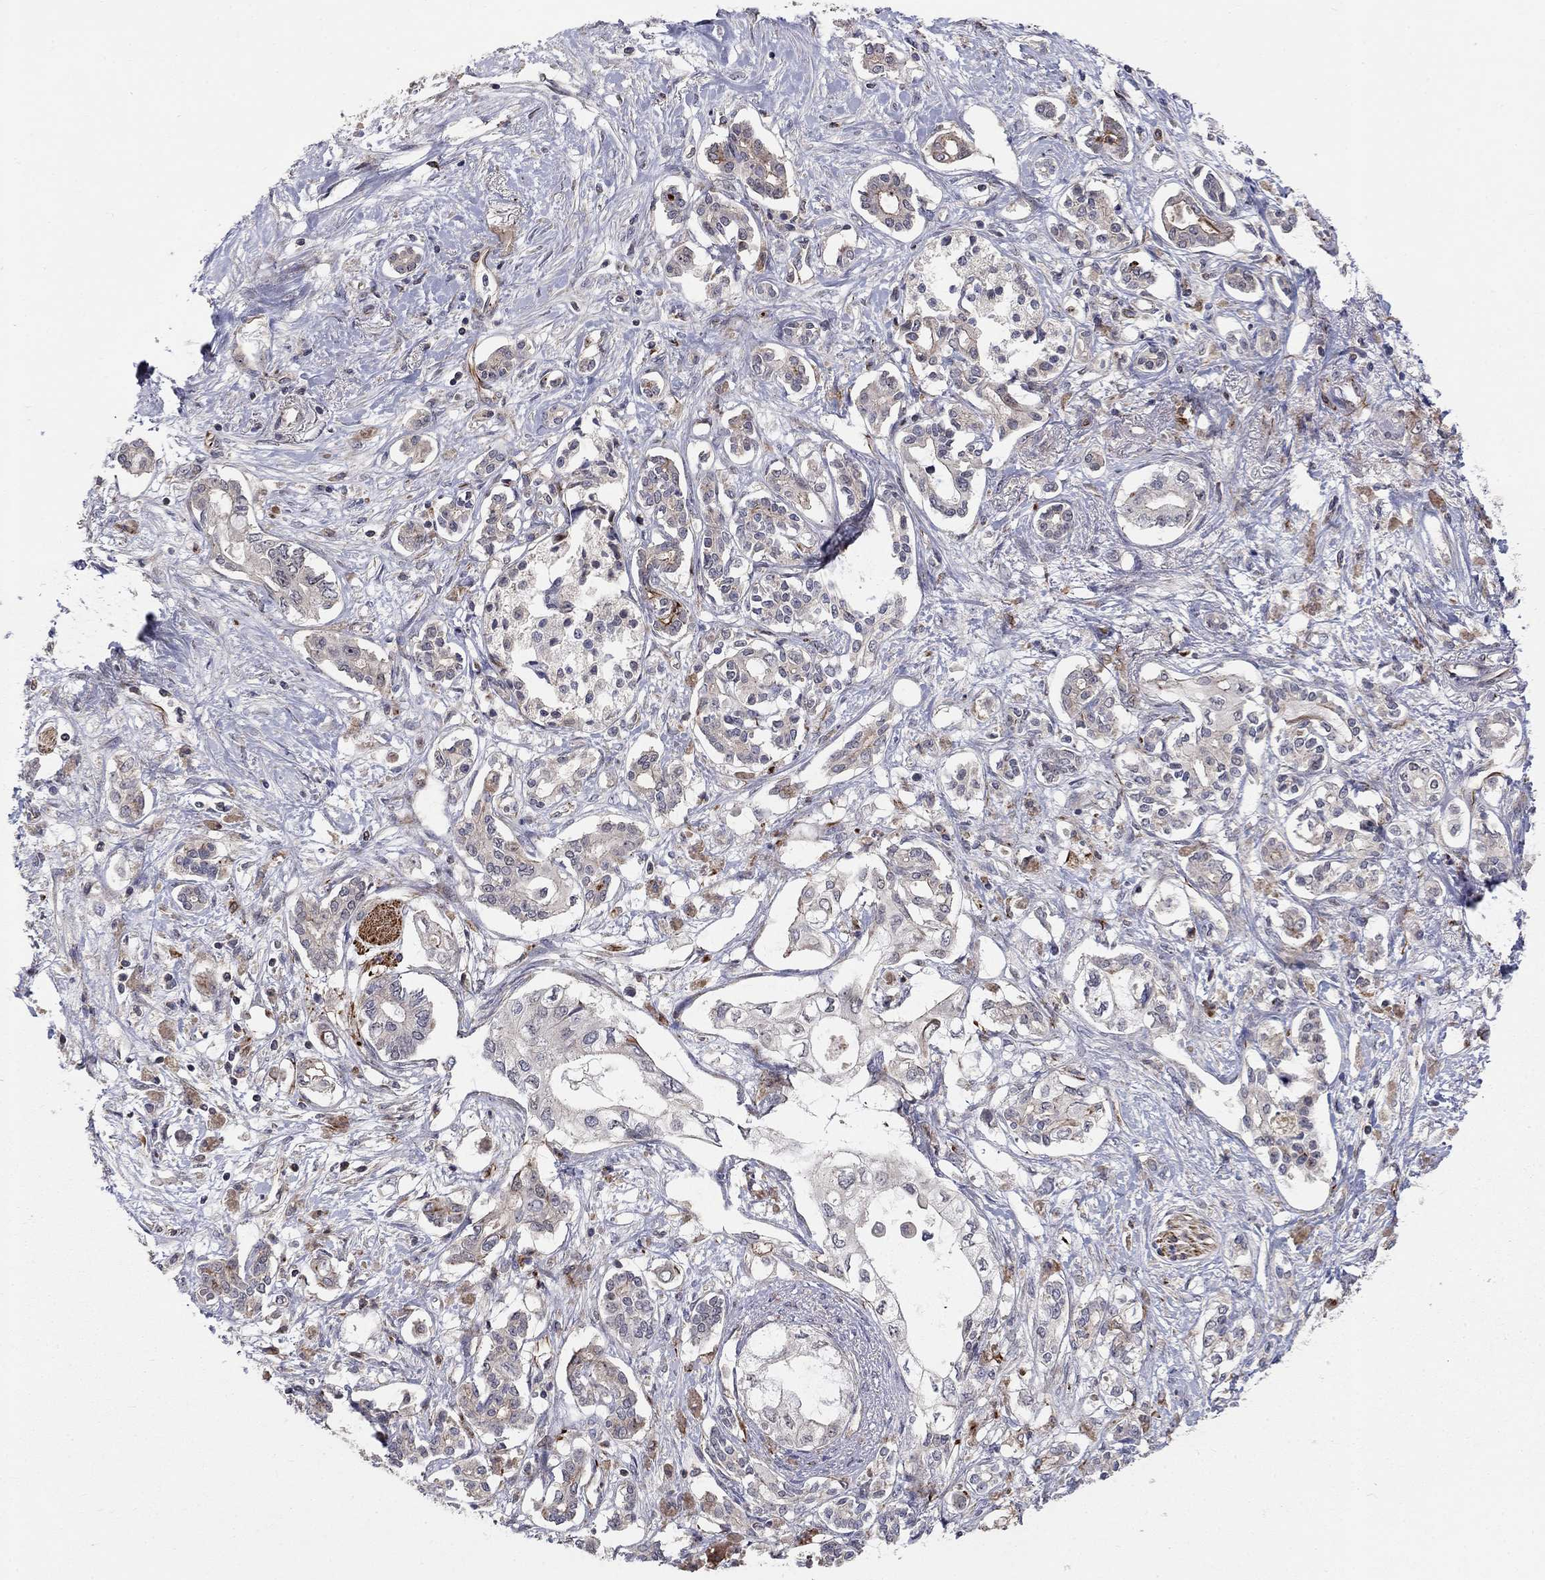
{"staining": {"intensity": "weak", "quantity": "<25%", "location": "cytoplasmic/membranous"}, "tissue": "pancreatic cancer", "cell_type": "Tumor cells", "image_type": "cancer", "snomed": [{"axis": "morphology", "description": "Adenocarcinoma, NOS"}, {"axis": "topography", "description": "Pancreas"}], "caption": "Protein analysis of pancreatic cancer (adenocarcinoma) shows no significant staining in tumor cells. (Immunohistochemistry (ihc), brightfield microscopy, high magnification).", "gene": "MSRA", "patient": {"sex": "female", "age": 63}}